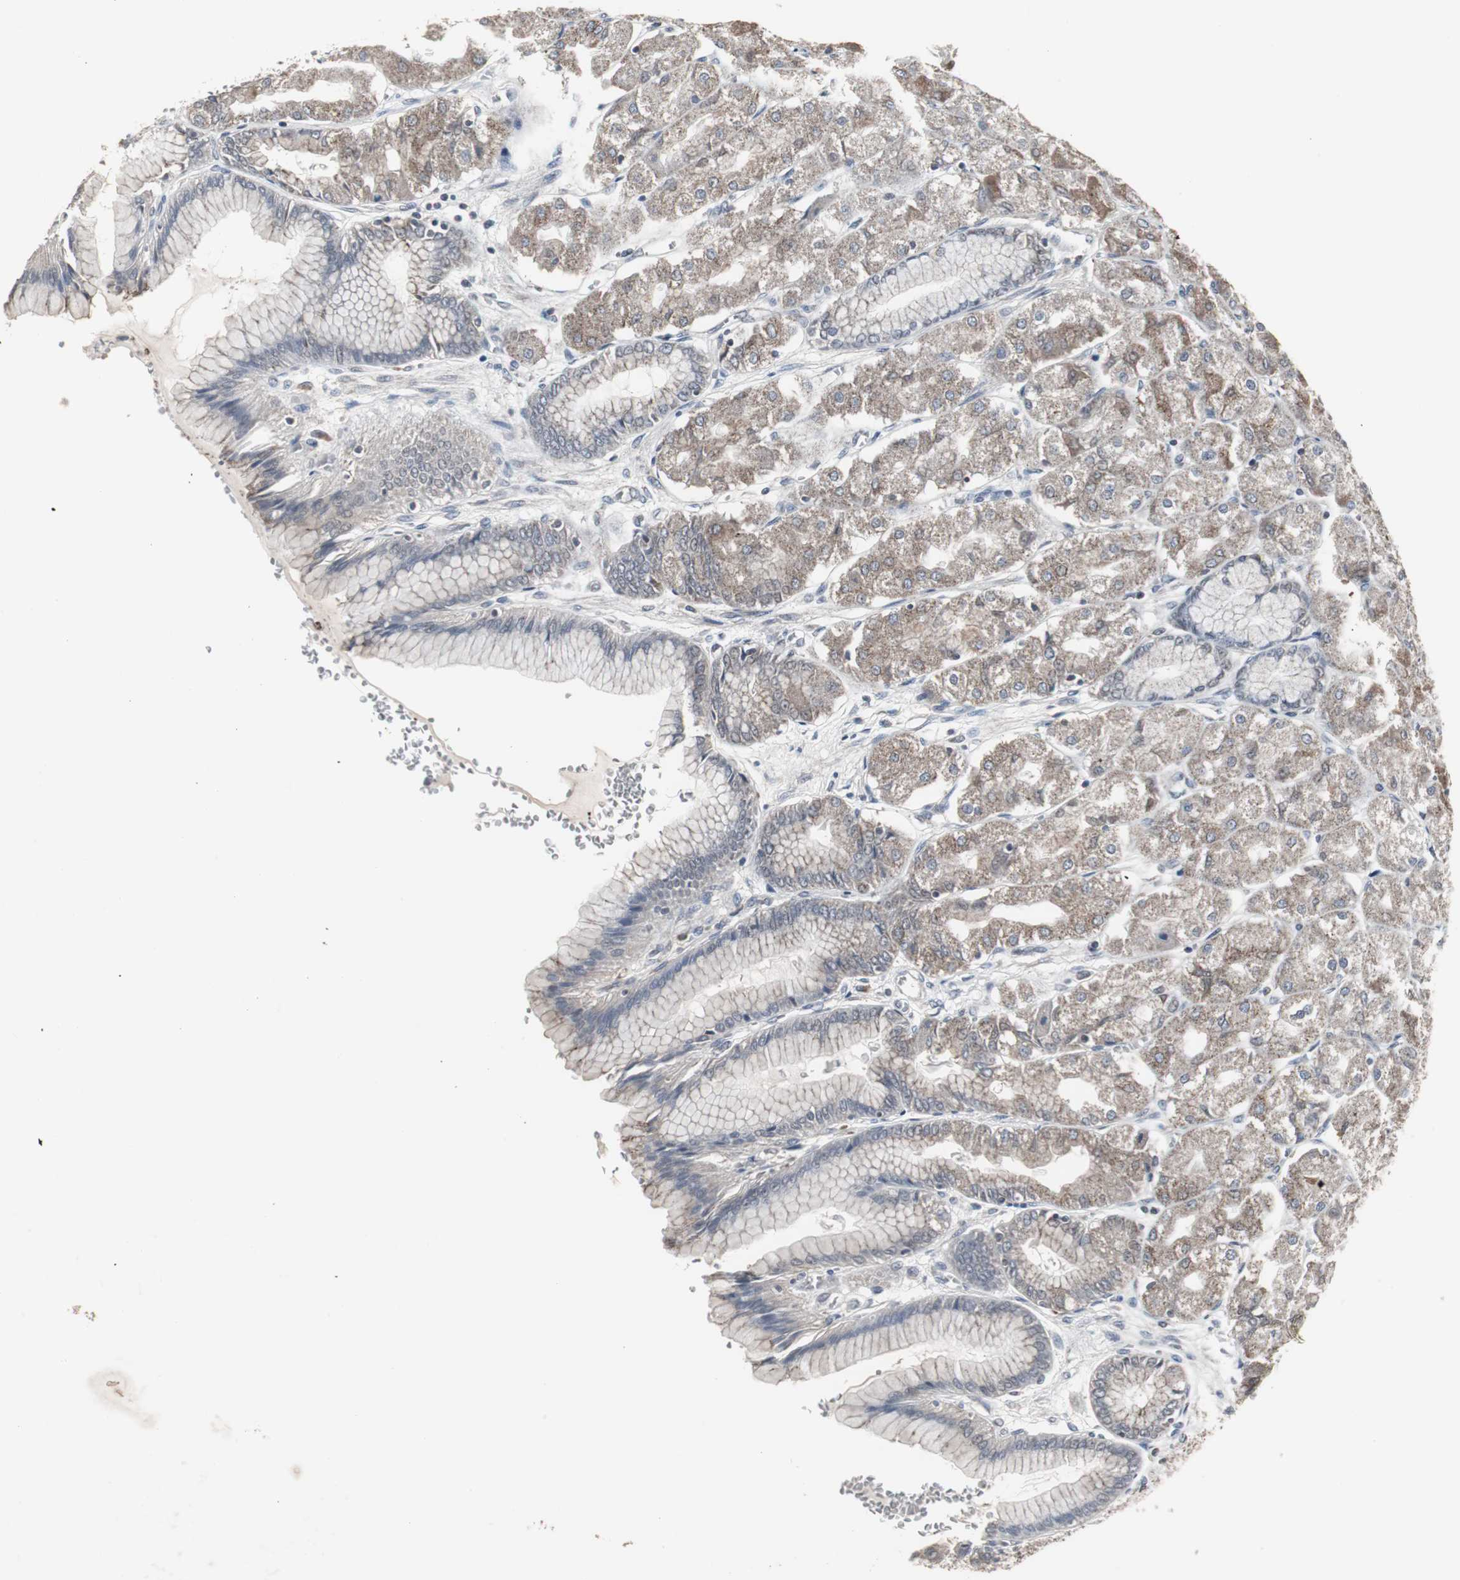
{"staining": {"intensity": "weak", "quantity": "25%-75%", "location": "cytoplasmic/membranous"}, "tissue": "stomach", "cell_type": "Glandular cells", "image_type": "normal", "snomed": [{"axis": "morphology", "description": "Normal tissue, NOS"}, {"axis": "morphology", "description": "Adenocarcinoma, NOS"}, {"axis": "topography", "description": "Stomach"}, {"axis": "topography", "description": "Stomach, lower"}], "caption": "IHC micrograph of benign human stomach stained for a protein (brown), which displays low levels of weak cytoplasmic/membranous staining in approximately 25%-75% of glandular cells.", "gene": "ACAA1", "patient": {"sex": "female", "age": 65}}